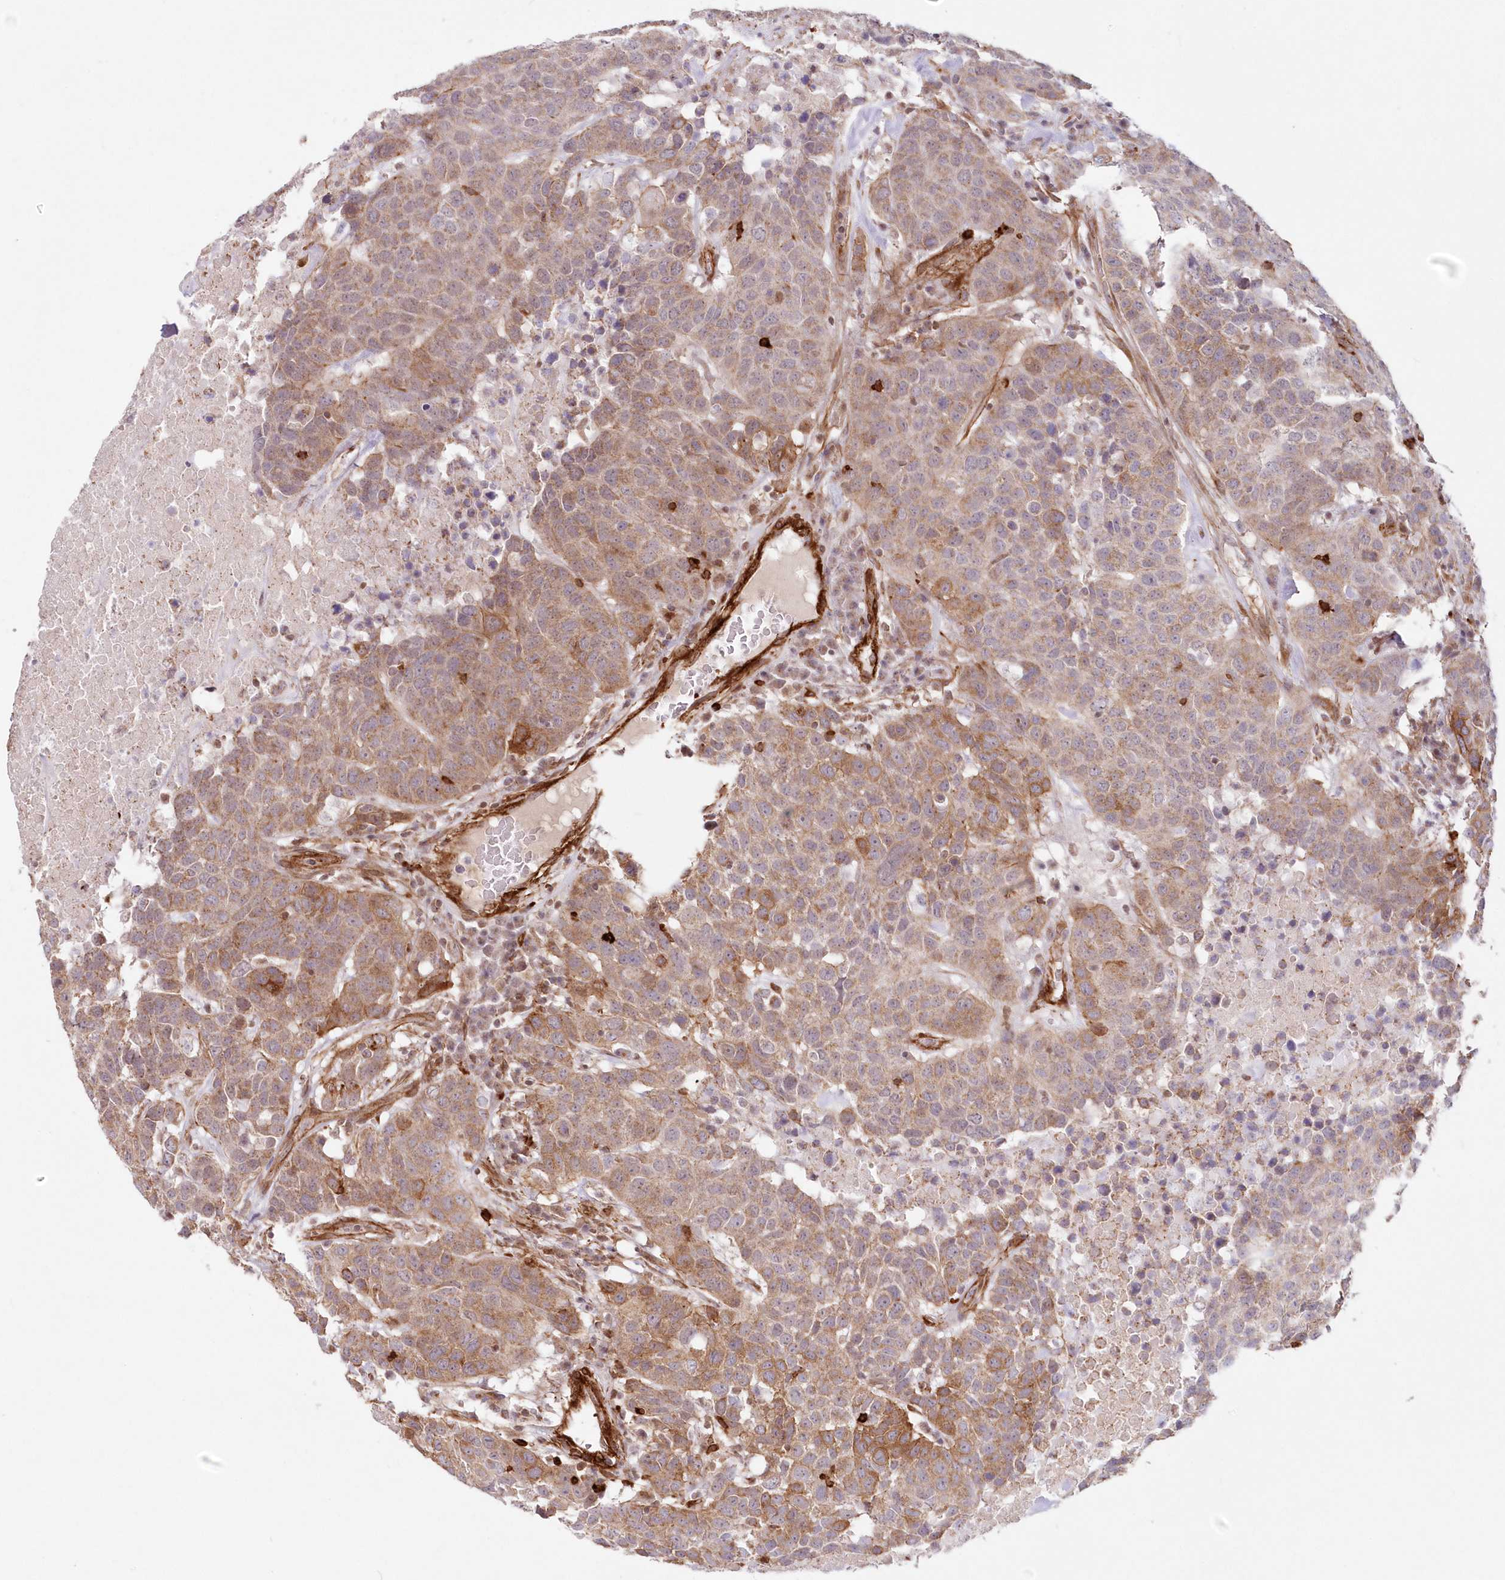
{"staining": {"intensity": "moderate", "quantity": ">75%", "location": "cytoplasmic/membranous"}, "tissue": "head and neck cancer", "cell_type": "Tumor cells", "image_type": "cancer", "snomed": [{"axis": "morphology", "description": "Squamous cell carcinoma, NOS"}, {"axis": "topography", "description": "Head-Neck"}], "caption": "DAB immunohistochemical staining of human head and neck squamous cell carcinoma displays moderate cytoplasmic/membranous protein staining in approximately >75% of tumor cells. The protein is shown in brown color, while the nuclei are stained blue.", "gene": "AFAP1L2", "patient": {"sex": "male", "age": 66}}